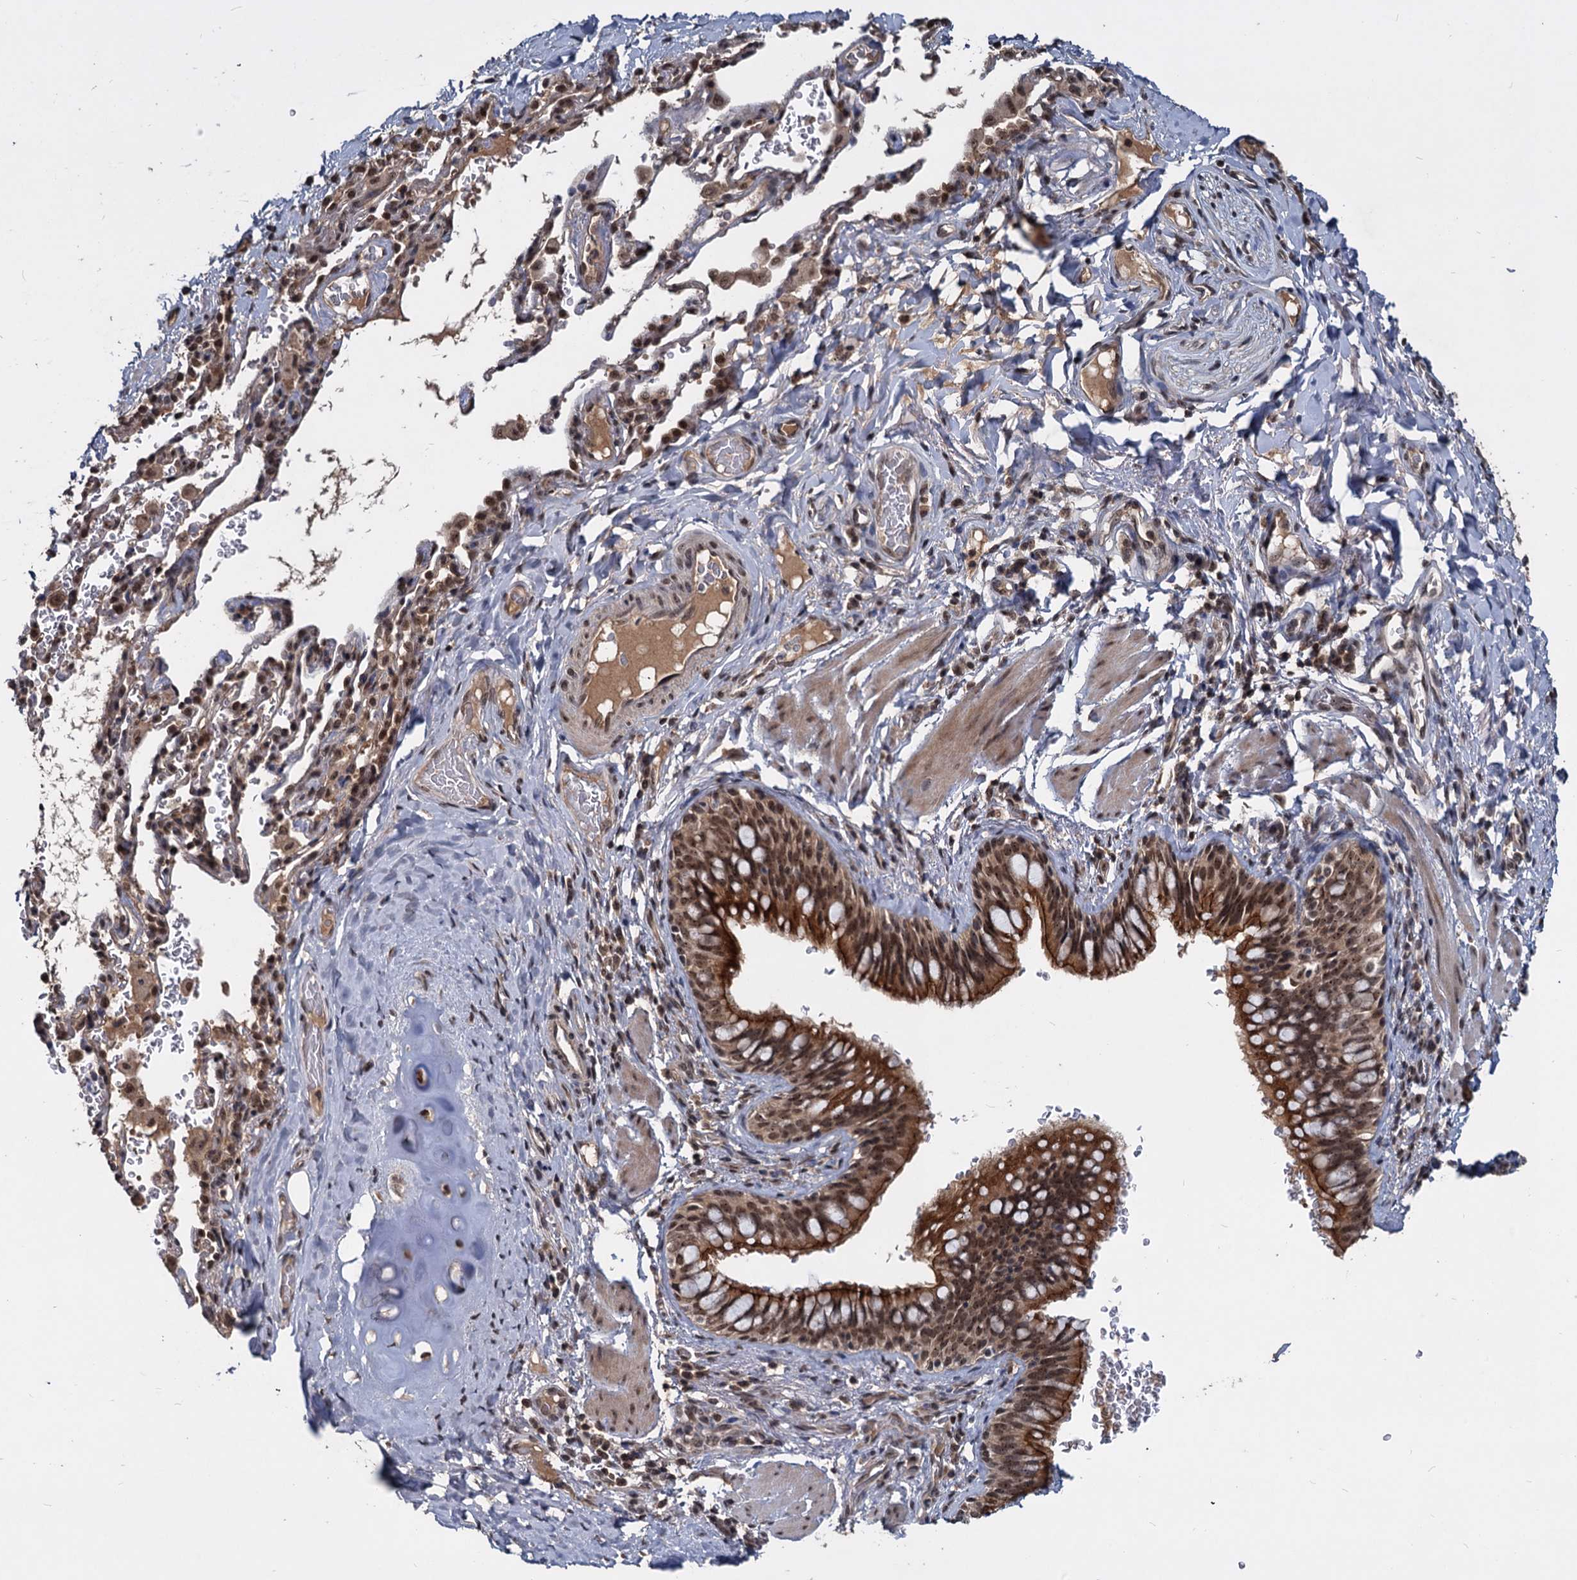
{"staining": {"intensity": "moderate", "quantity": ">75%", "location": "cytoplasmic/membranous,nuclear"}, "tissue": "bronchus", "cell_type": "Respiratory epithelial cells", "image_type": "normal", "snomed": [{"axis": "morphology", "description": "Normal tissue, NOS"}, {"axis": "topography", "description": "Cartilage tissue"}, {"axis": "topography", "description": "Bronchus"}], "caption": "The immunohistochemical stain highlights moderate cytoplasmic/membranous,nuclear staining in respiratory epithelial cells of unremarkable bronchus.", "gene": "FAM216B", "patient": {"sex": "female", "age": 36}}